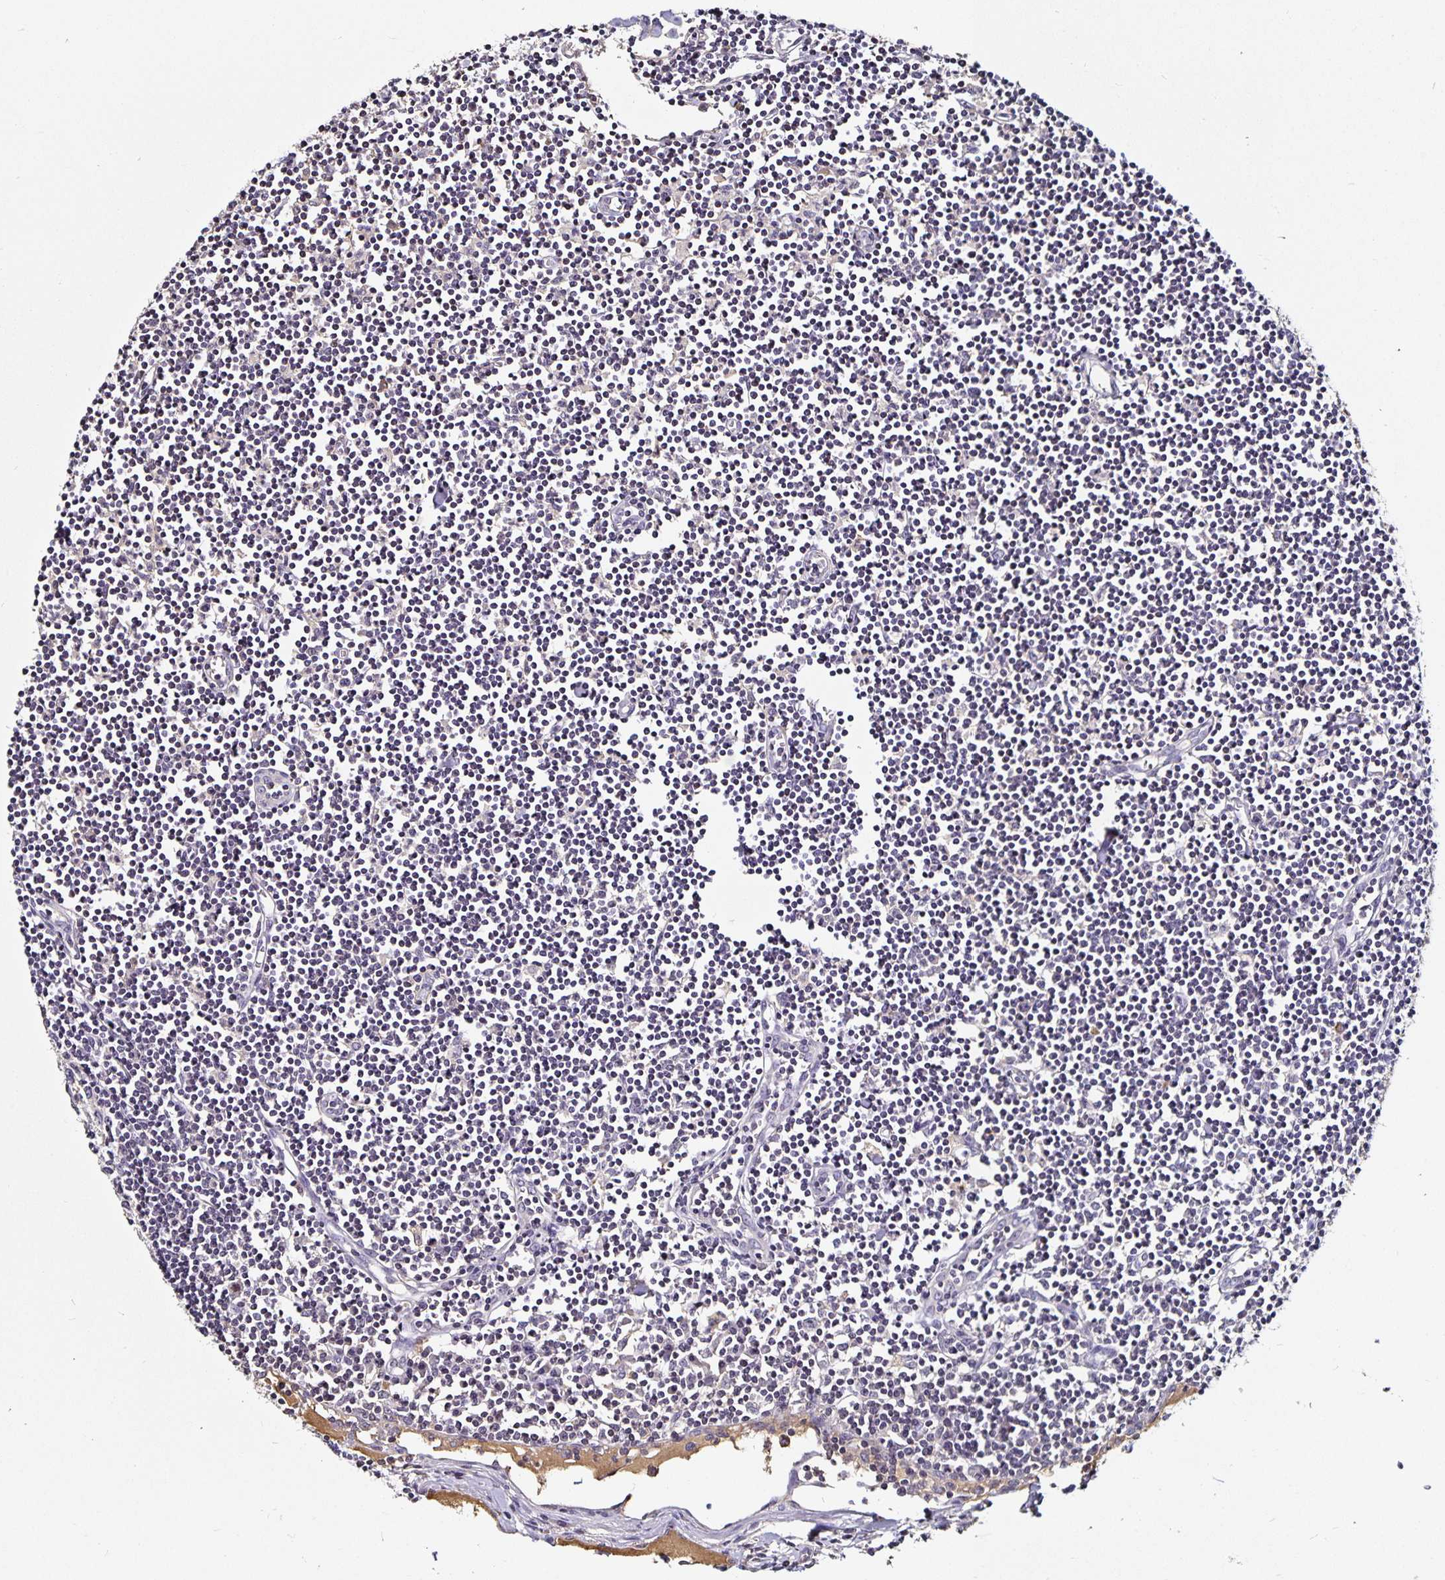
{"staining": {"intensity": "negative", "quantity": "none", "location": "none"}, "tissue": "lymph node", "cell_type": "Germinal center cells", "image_type": "normal", "snomed": [{"axis": "morphology", "description": "Normal tissue, NOS"}, {"axis": "topography", "description": "Lymph node"}], "caption": "High power microscopy histopathology image of an immunohistochemistry image of benign lymph node, revealing no significant expression in germinal center cells.", "gene": "TTR", "patient": {"sex": "female", "age": 65}}